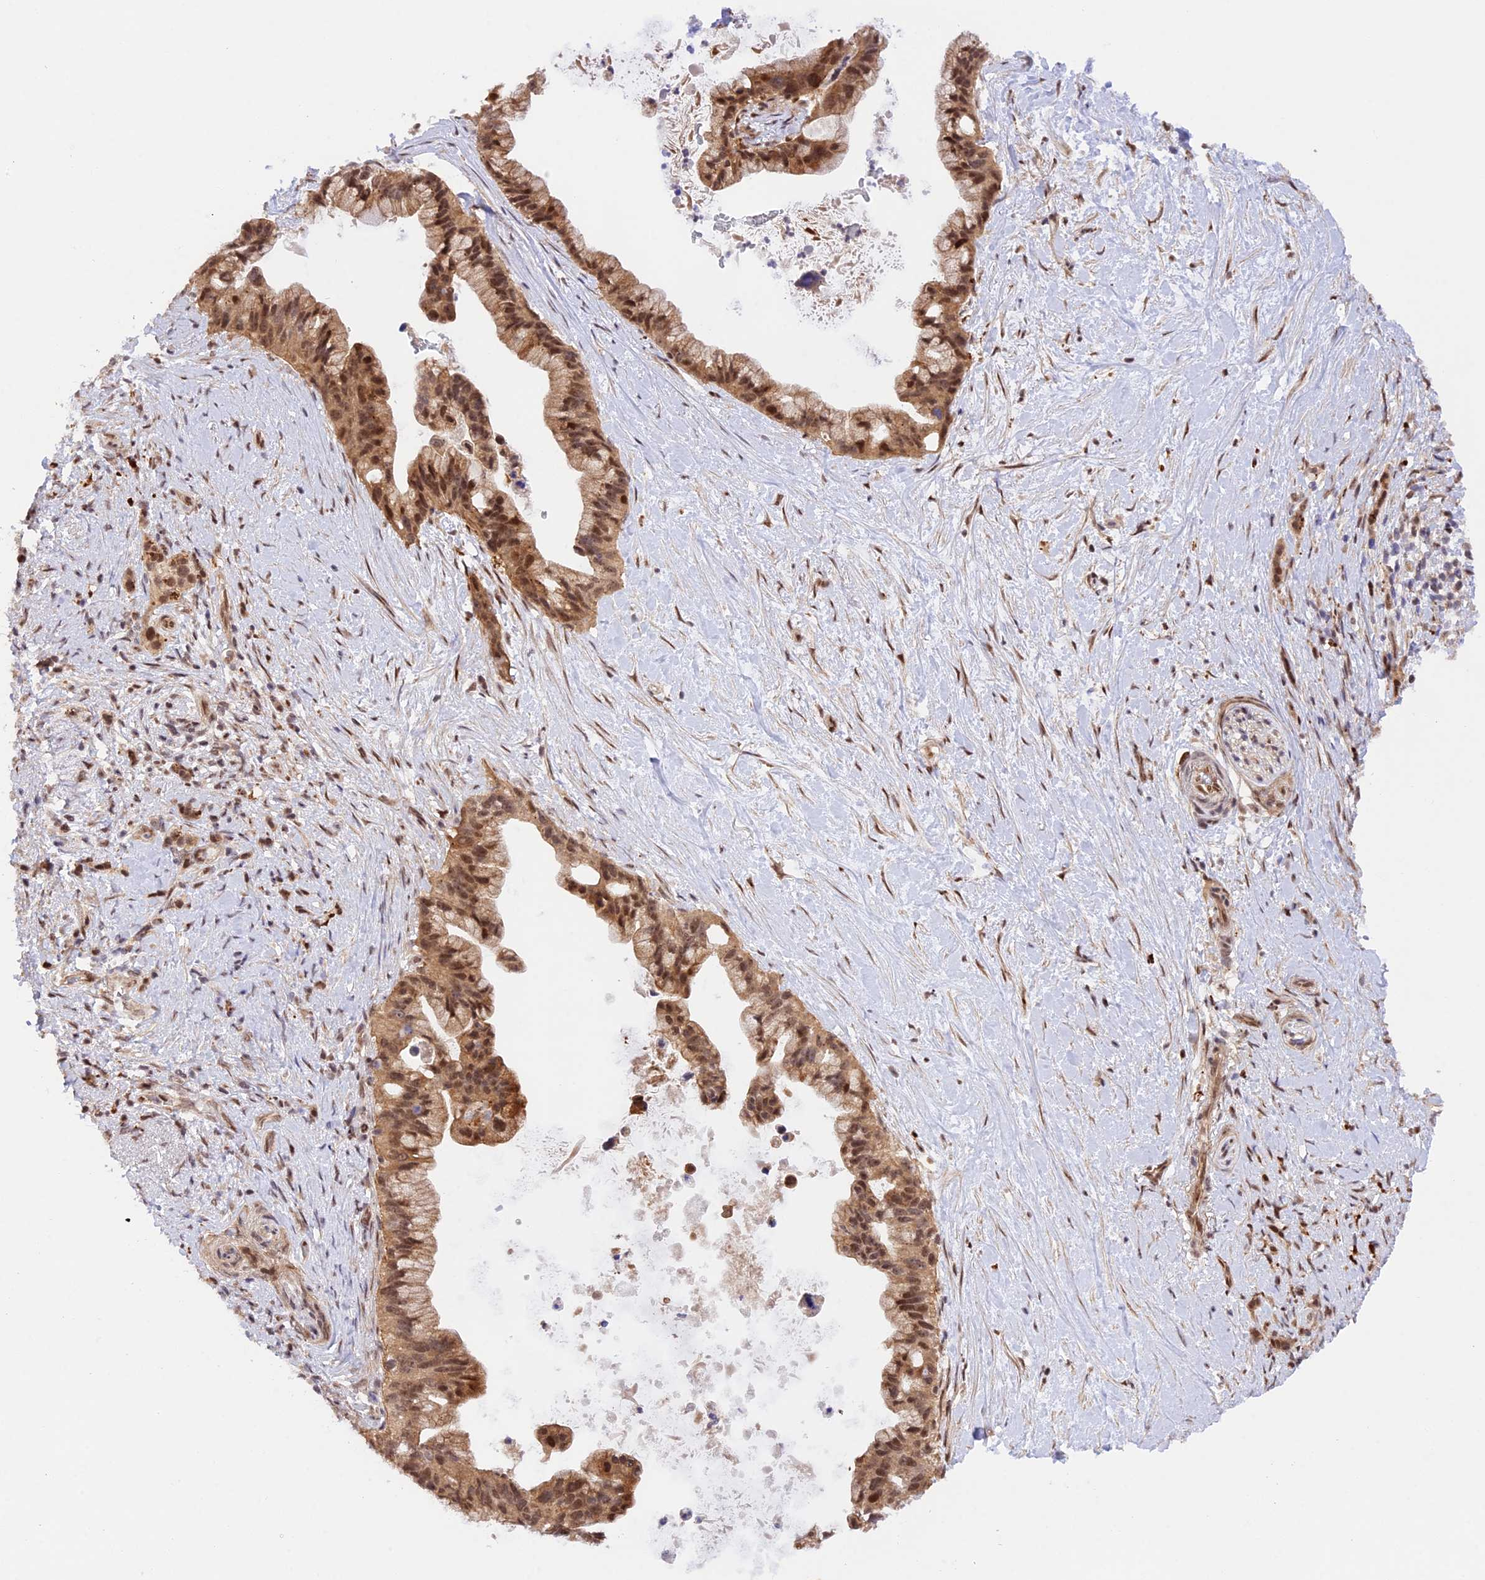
{"staining": {"intensity": "moderate", "quantity": ">75%", "location": "cytoplasmic/membranous,nuclear"}, "tissue": "pancreatic cancer", "cell_type": "Tumor cells", "image_type": "cancer", "snomed": [{"axis": "morphology", "description": "Adenocarcinoma, NOS"}, {"axis": "topography", "description": "Pancreas"}], "caption": "IHC (DAB (3,3'-diaminobenzidine)) staining of pancreatic cancer demonstrates moderate cytoplasmic/membranous and nuclear protein positivity in about >75% of tumor cells. The protein of interest is stained brown, and the nuclei are stained in blue (DAB (3,3'-diaminobenzidine) IHC with brightfield microscopy, high magnification).", "gene": "SAMD4A", "patient": {"sex": "female", "age": 83}}